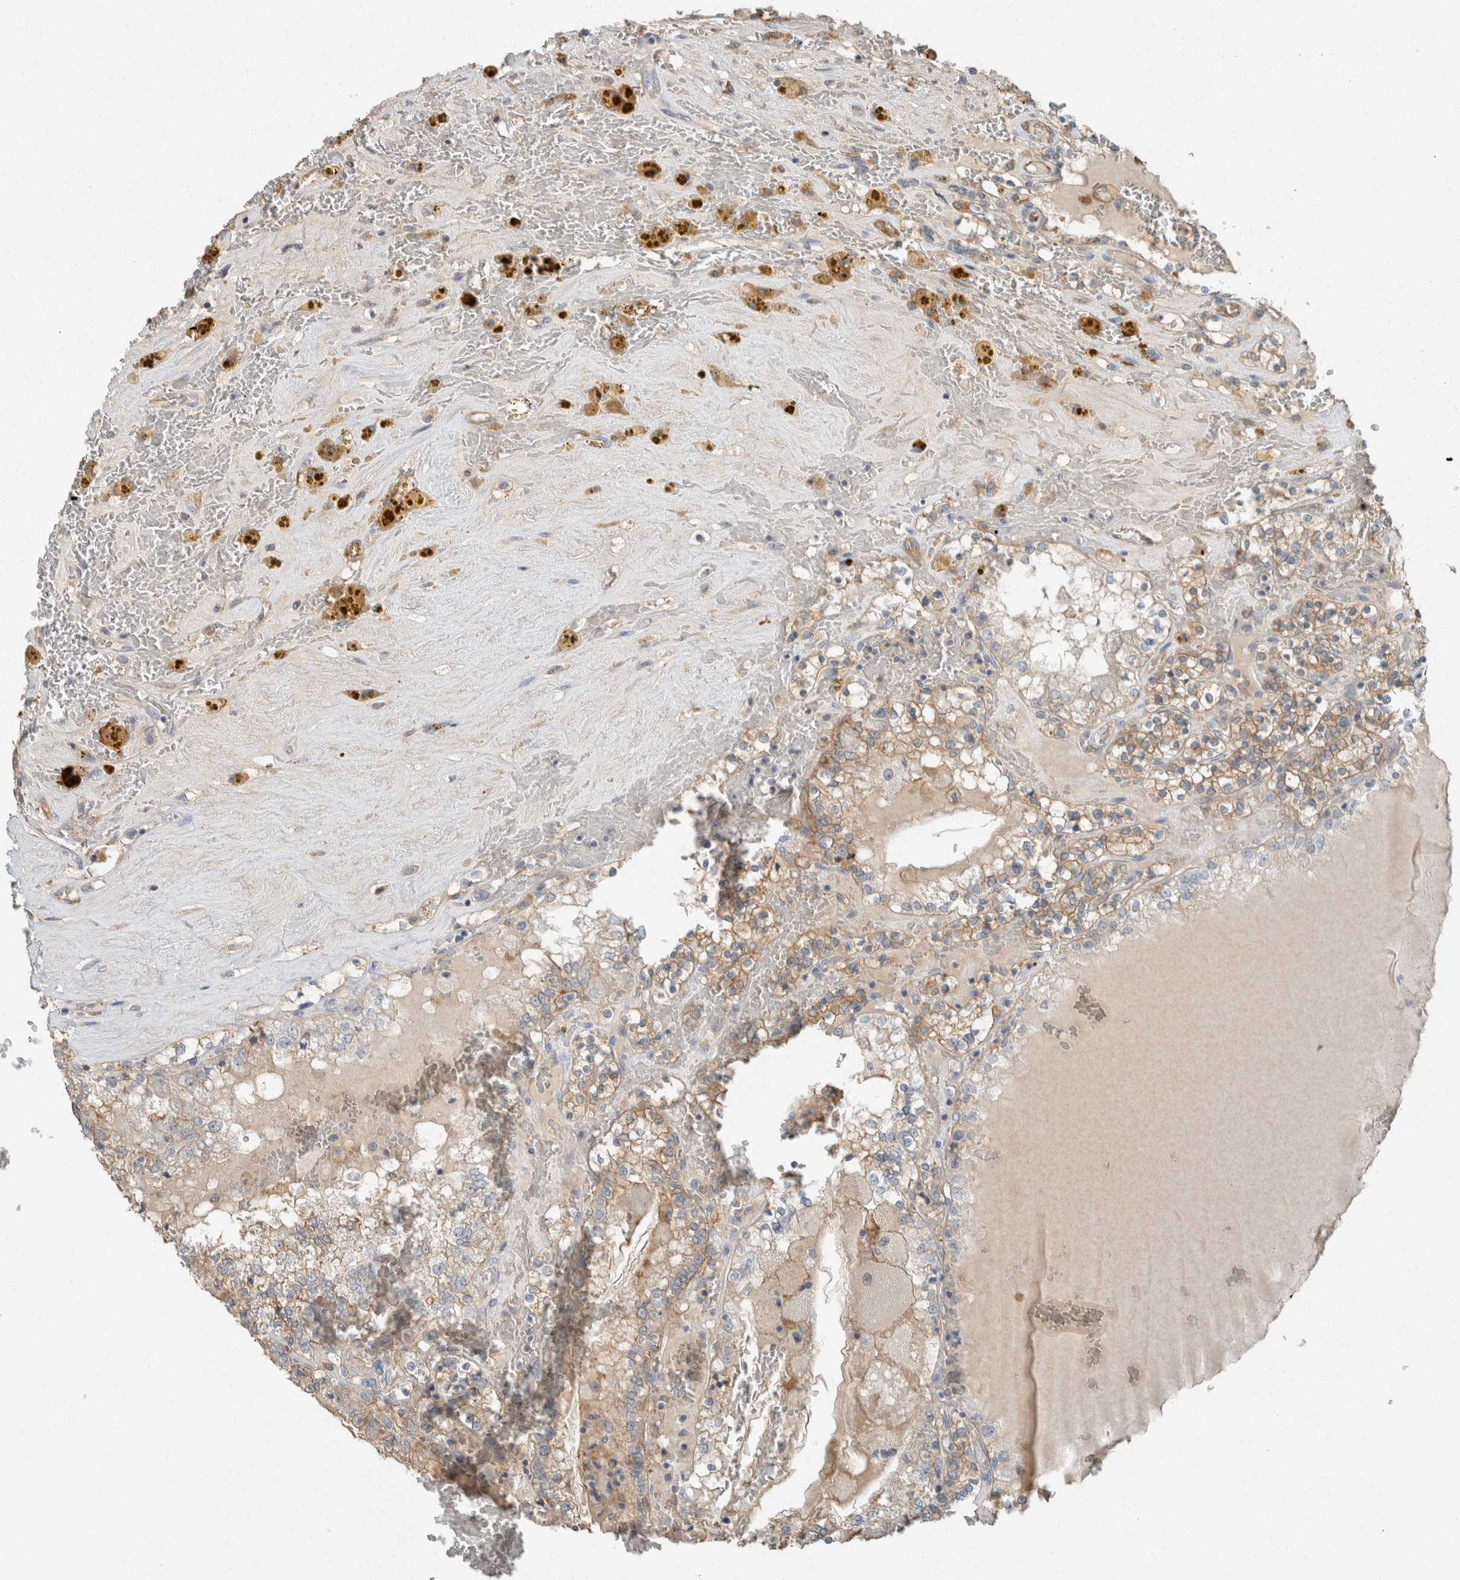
{"staining": {"intensity": "weak", "quantity": ">75%", "location": "cytoplasmic/membranous"}, "tissue": "renal cancer", "cell_type": "Tumor cells", "image_type": "cancer", "snomed": [{"axis": "morphology", "description": "Adenocarcinoma, NOS"}, {"axis": "topography", "description": "Kidney"}], "caption": "DAB immunohistochemical staining of renal adenocarcinoma exhibits weak cytoplasmic/membranous protein staining in approximately >75% of tumor cells.", "gene": "SCIN", "patient": {"sex": "female", "age": 56}}